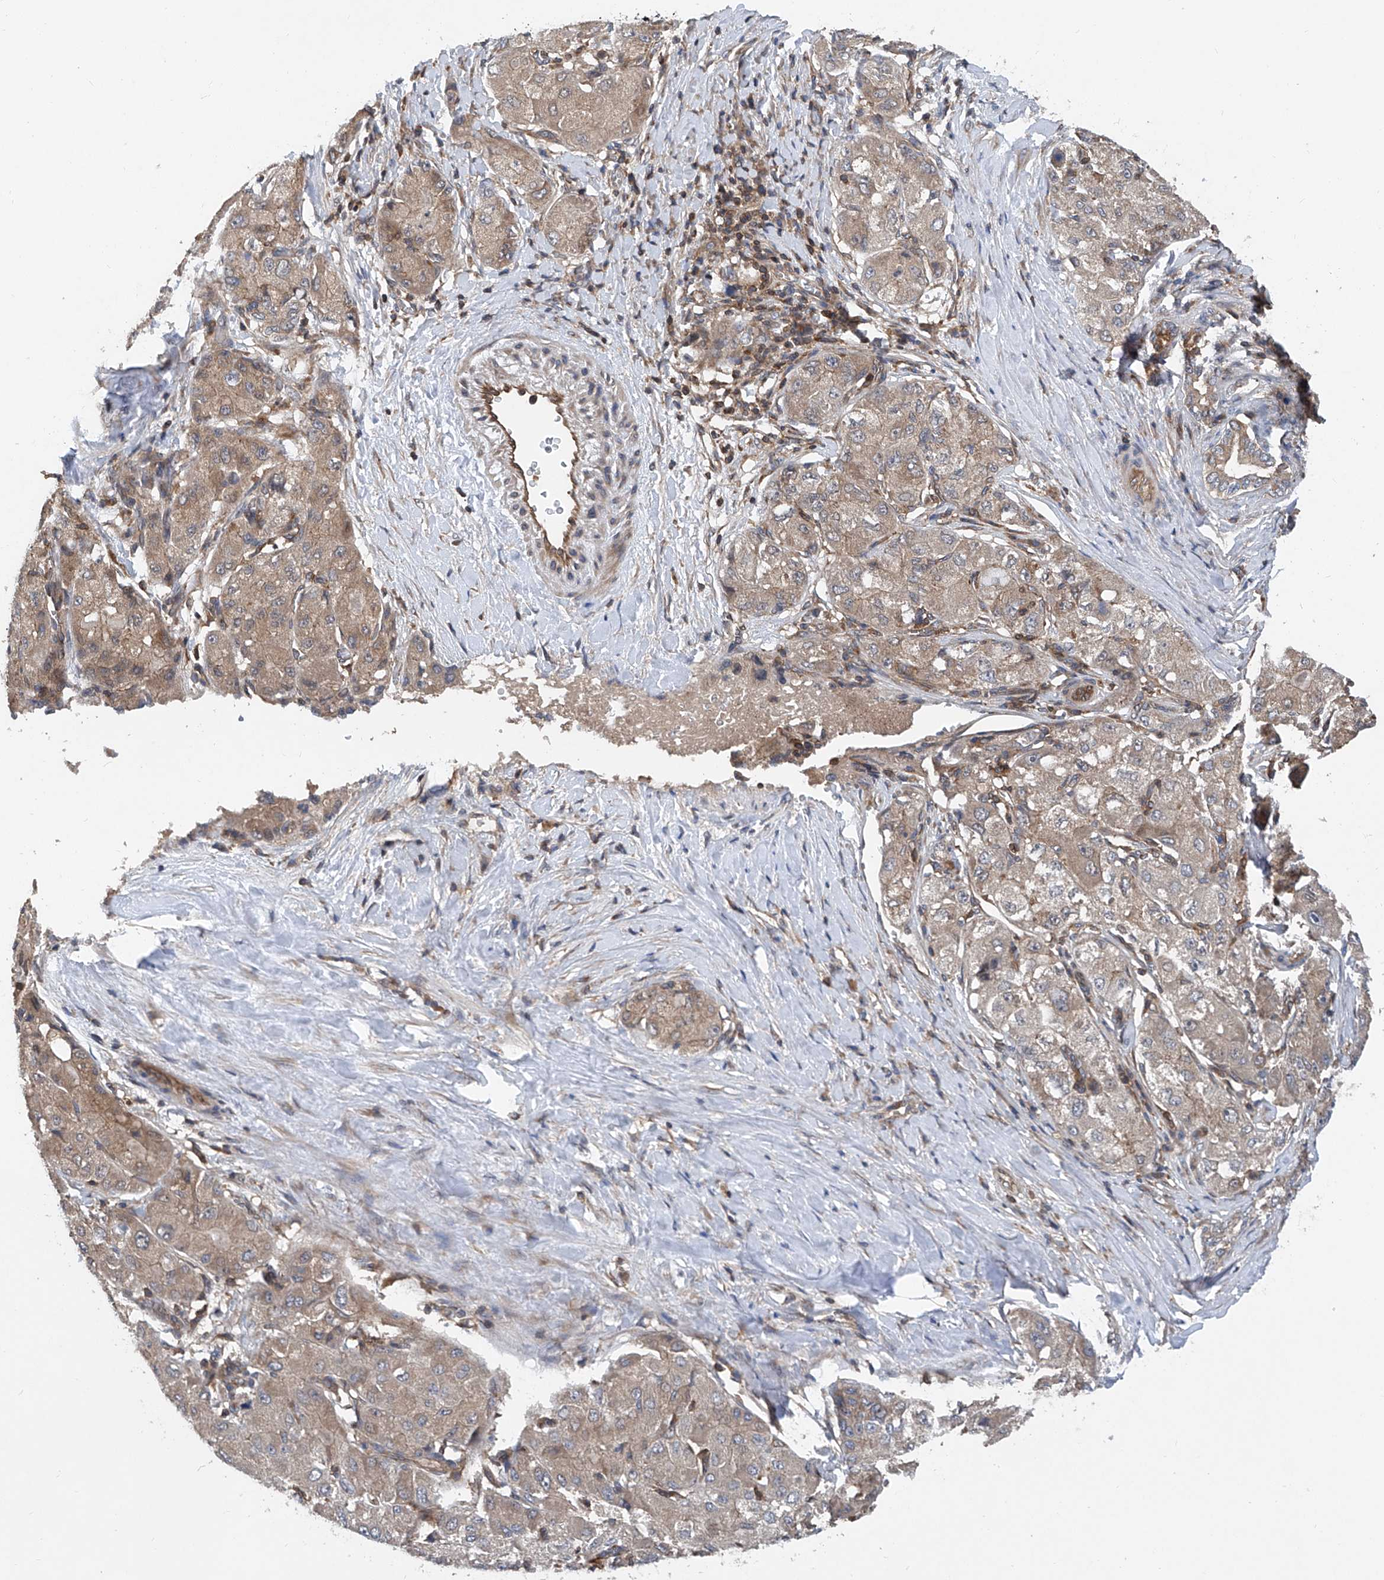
{"staining": {"intensity": "weak", "quantity": ">75%", "location": "cytoplasmic/membranous"}, "tissue": "liver cancer", "cell_type": "Tumor cells", "image_type": "cancer", "snomed": [{"axis": "morphology", "description": "Carcinoma, Hepatocellular, NOS"}, {"axis": "topography", "description": "Liver"}], "caption": "Immunohistochemical staining of human liver cancer exhibits low levels of weak cytoplasmic/membranous protein positivity in about >75% of tumor cells. (brown staining indicates protein expression, while blue staining denotes nuclei).", "gene": "TRIM38", "patient": {"sex": "male", "age": 80}}